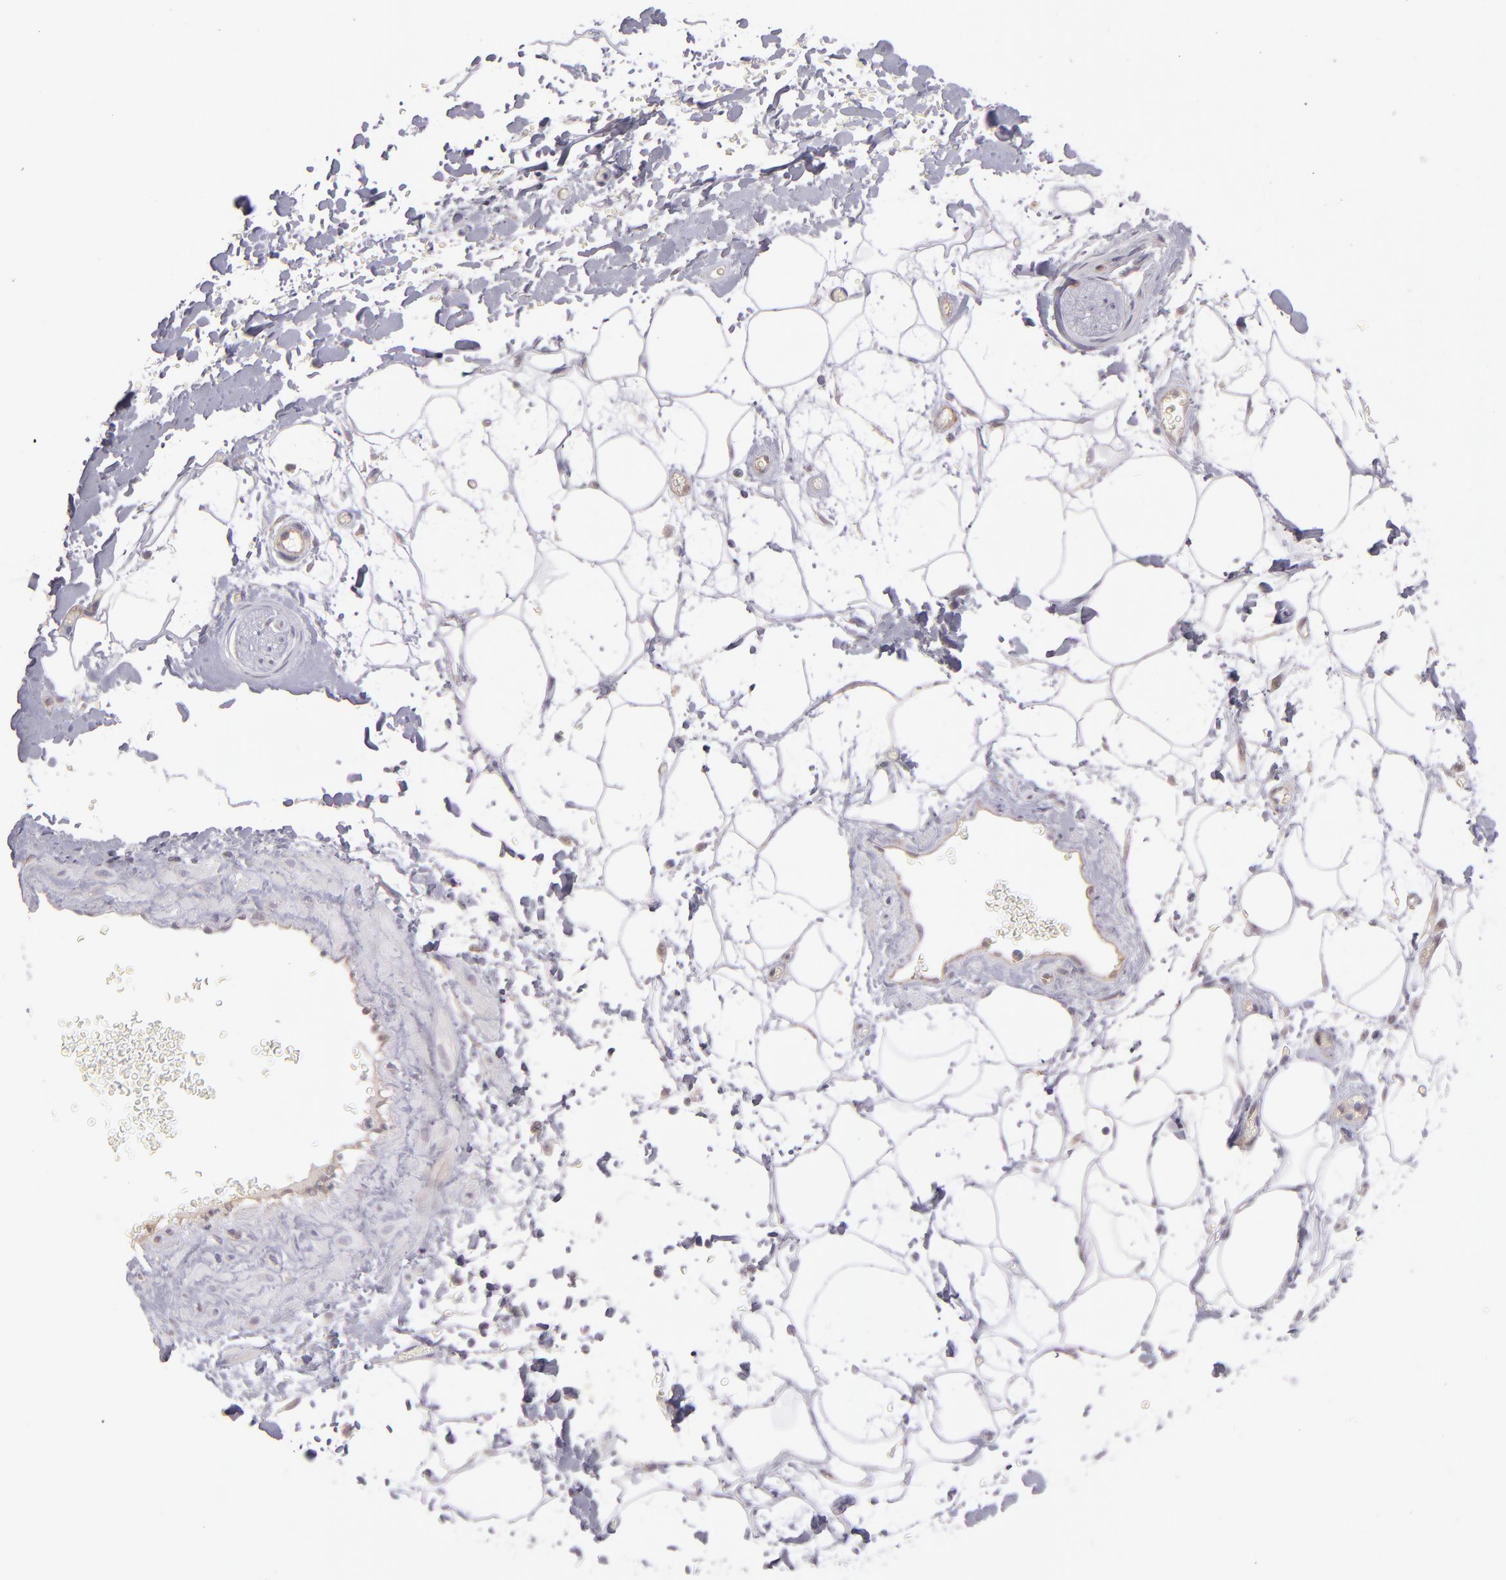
{"staining": {"intensity": "negative", "quantity": "none", "location": "none"}, "tissue": "adipose tissue", "cell_type": "Adipocytes", "image_type": "normal", "snomed": [{"axis": "morphology", "description": "Normal tissue, NOS"}, {"axis": "topography", "description": "Soft tissue"}], "caption": "Unremarkable adipose tissue was stained to show a protein in brown. There is no significant positivity in adipocytes. Nuclei are stained in blue.", "gene": "THBD", "patient": {"sex": "male", "age": 72}}